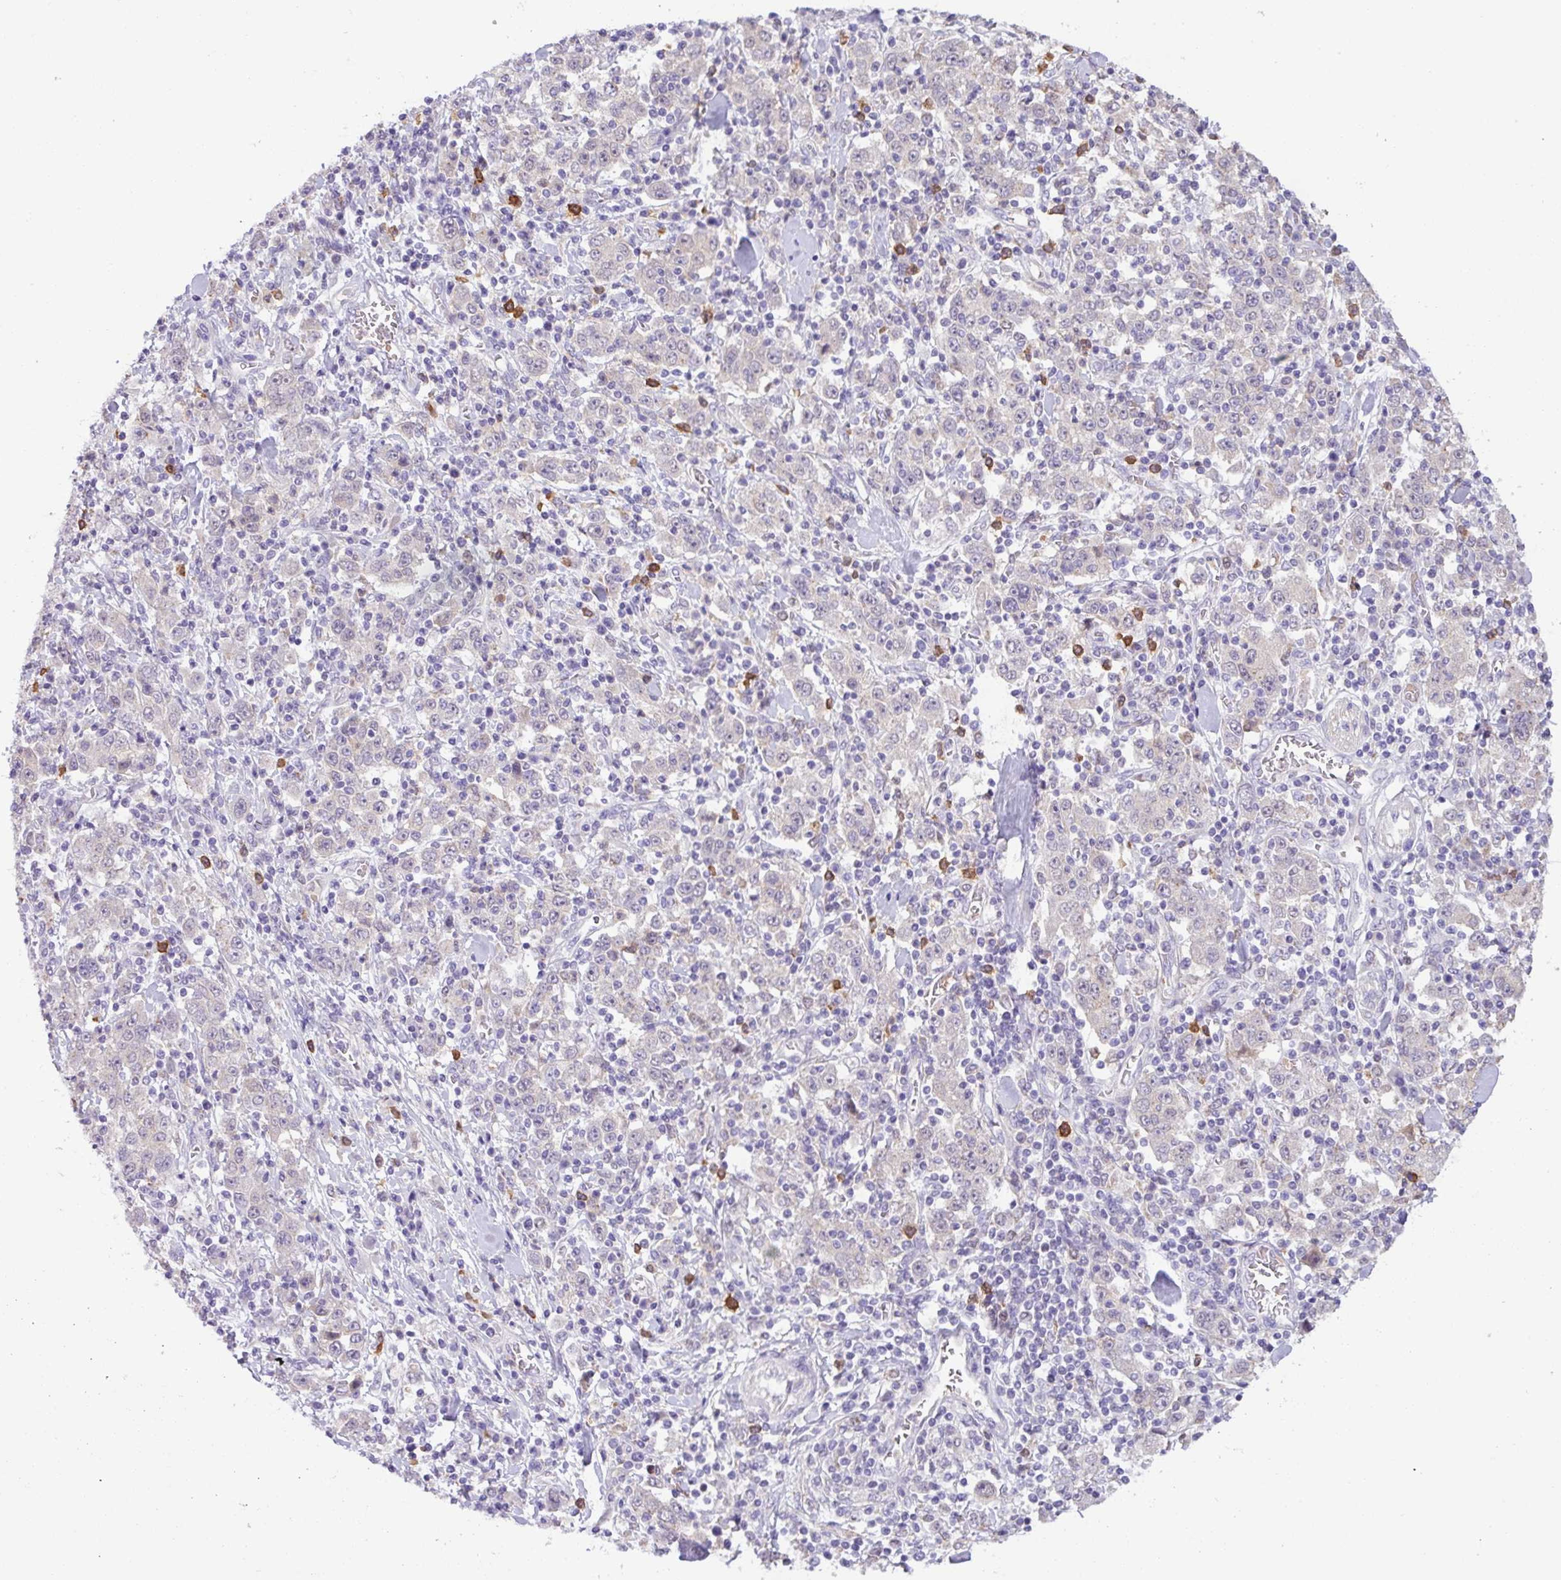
{"staining": {"intensity": "negative", "quantity": "none", "location": "none"}, "tissue": "stomach cancer", "cell_type": "Tumor cells", "image_type": "cancer", "snomed": [{"axis": "morphology", "description": "Normal tissue, NOS"}, {"axis": "morphology", "description": "Adenocarcinoma, NOS"}, {"axis": "topography", "description": "Stomach, upper"}, {"axis": "topography", "description": "Stomach"}], "caption": "Tumor cells are negative for protein expression in human stomach cancer.", "gene": "TONSL", "patient": {"sex": "male", "age": 59}}